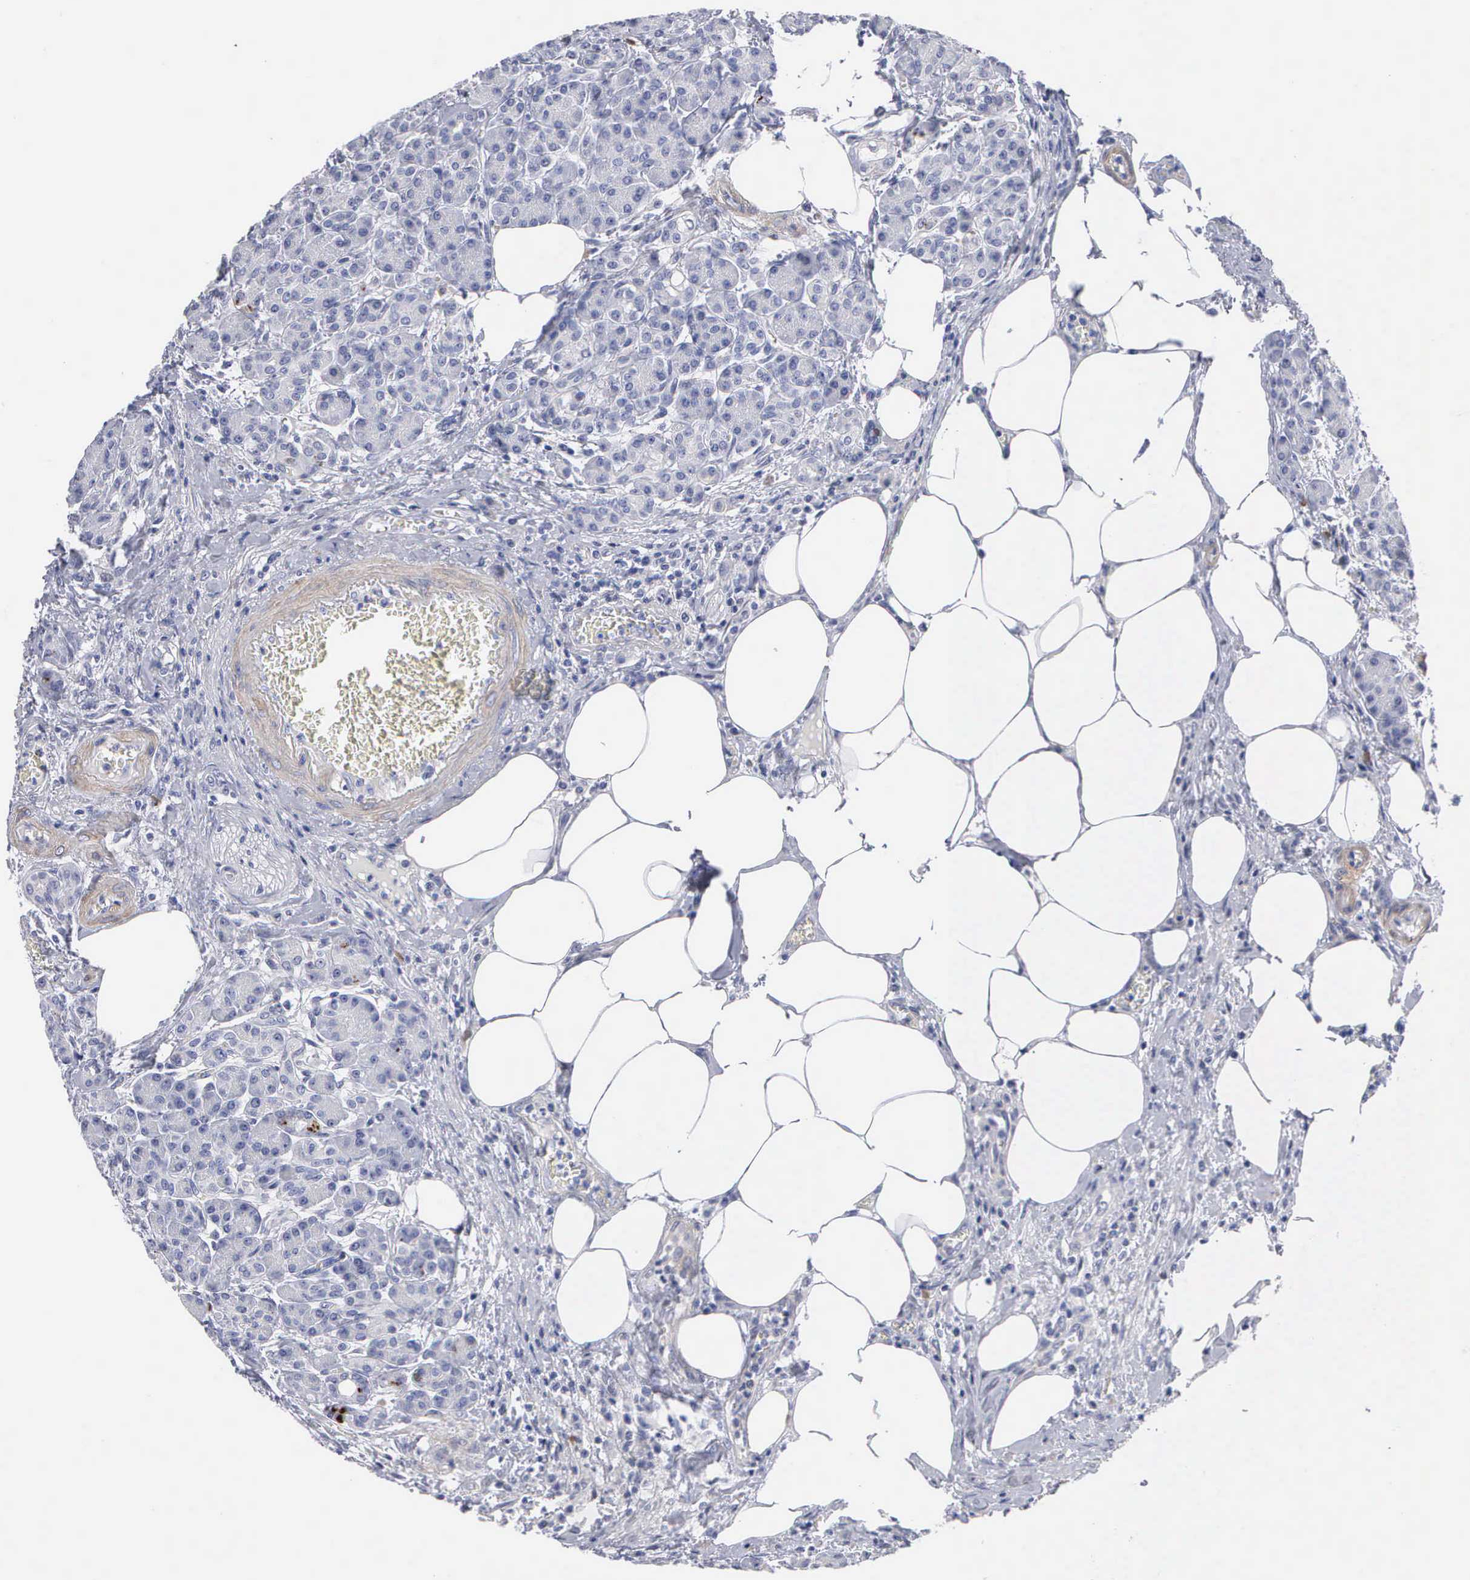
{"staining": {"intensity": "negative", "quantity": "none", "location": "none"}, "tissue": "pancreas", "cell_type": "Exocrine glandular cells", "image_type": "normal", "snomed": [{"axis": "morphology", "description": "Normal tissue, NOS"}, {"axis": "topography", "description": "Pancreas"}], "caption": "Protein analysis of benign pancreas exhibits no significant positivity in exocrine glandular cells. (Stains: DAB (3,3'-diaminobenzidine) immunohistochemistry with hematoxylin counter stain, Microscopy: brightfield microscopy at high magnification).", "gene": "ELFN2", "patient": {"sex": "female", "age": 73}}